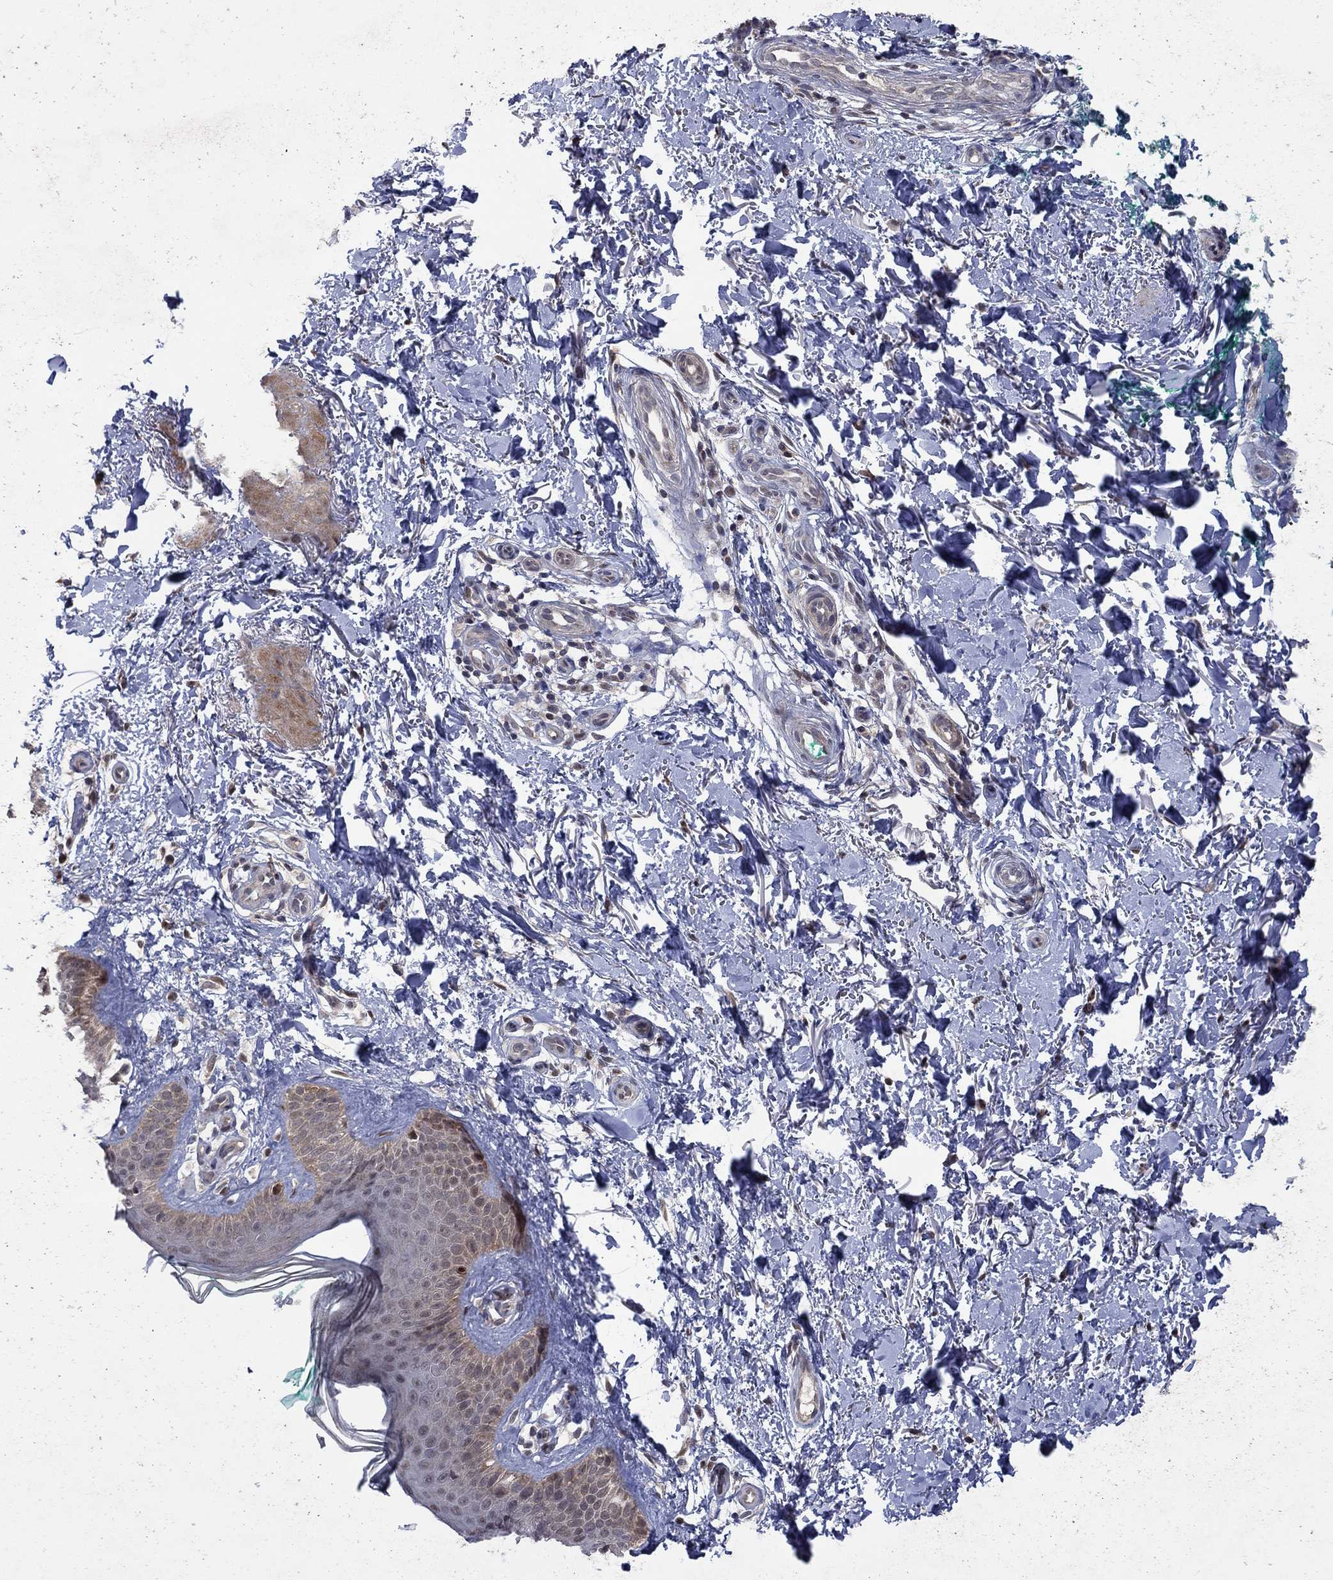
{"staining": {"intensity": "negative", "quantity": "none", "location": "none"}, "tissue": "skin", "cell_type": "Fibroblasts", "image_type": "normal", "snomed": [{"axis": "morphology", "description": "Normal tissue, NOS"}, {"axis": "morphology", "description": "Inflammation, NOS"}, {"axis": "morphology", "description": "Fibrosis, NOS"}, {"axis": "topography", "description": "Skin"}], "caption": "There is no significant expression in fibroblasts of skin. (Brightfield microscopy of DAB immunohistochemistry (IHC) at high magnification).", "gene": "IAH1", "patient": {"sex": "male", "age": 71}}